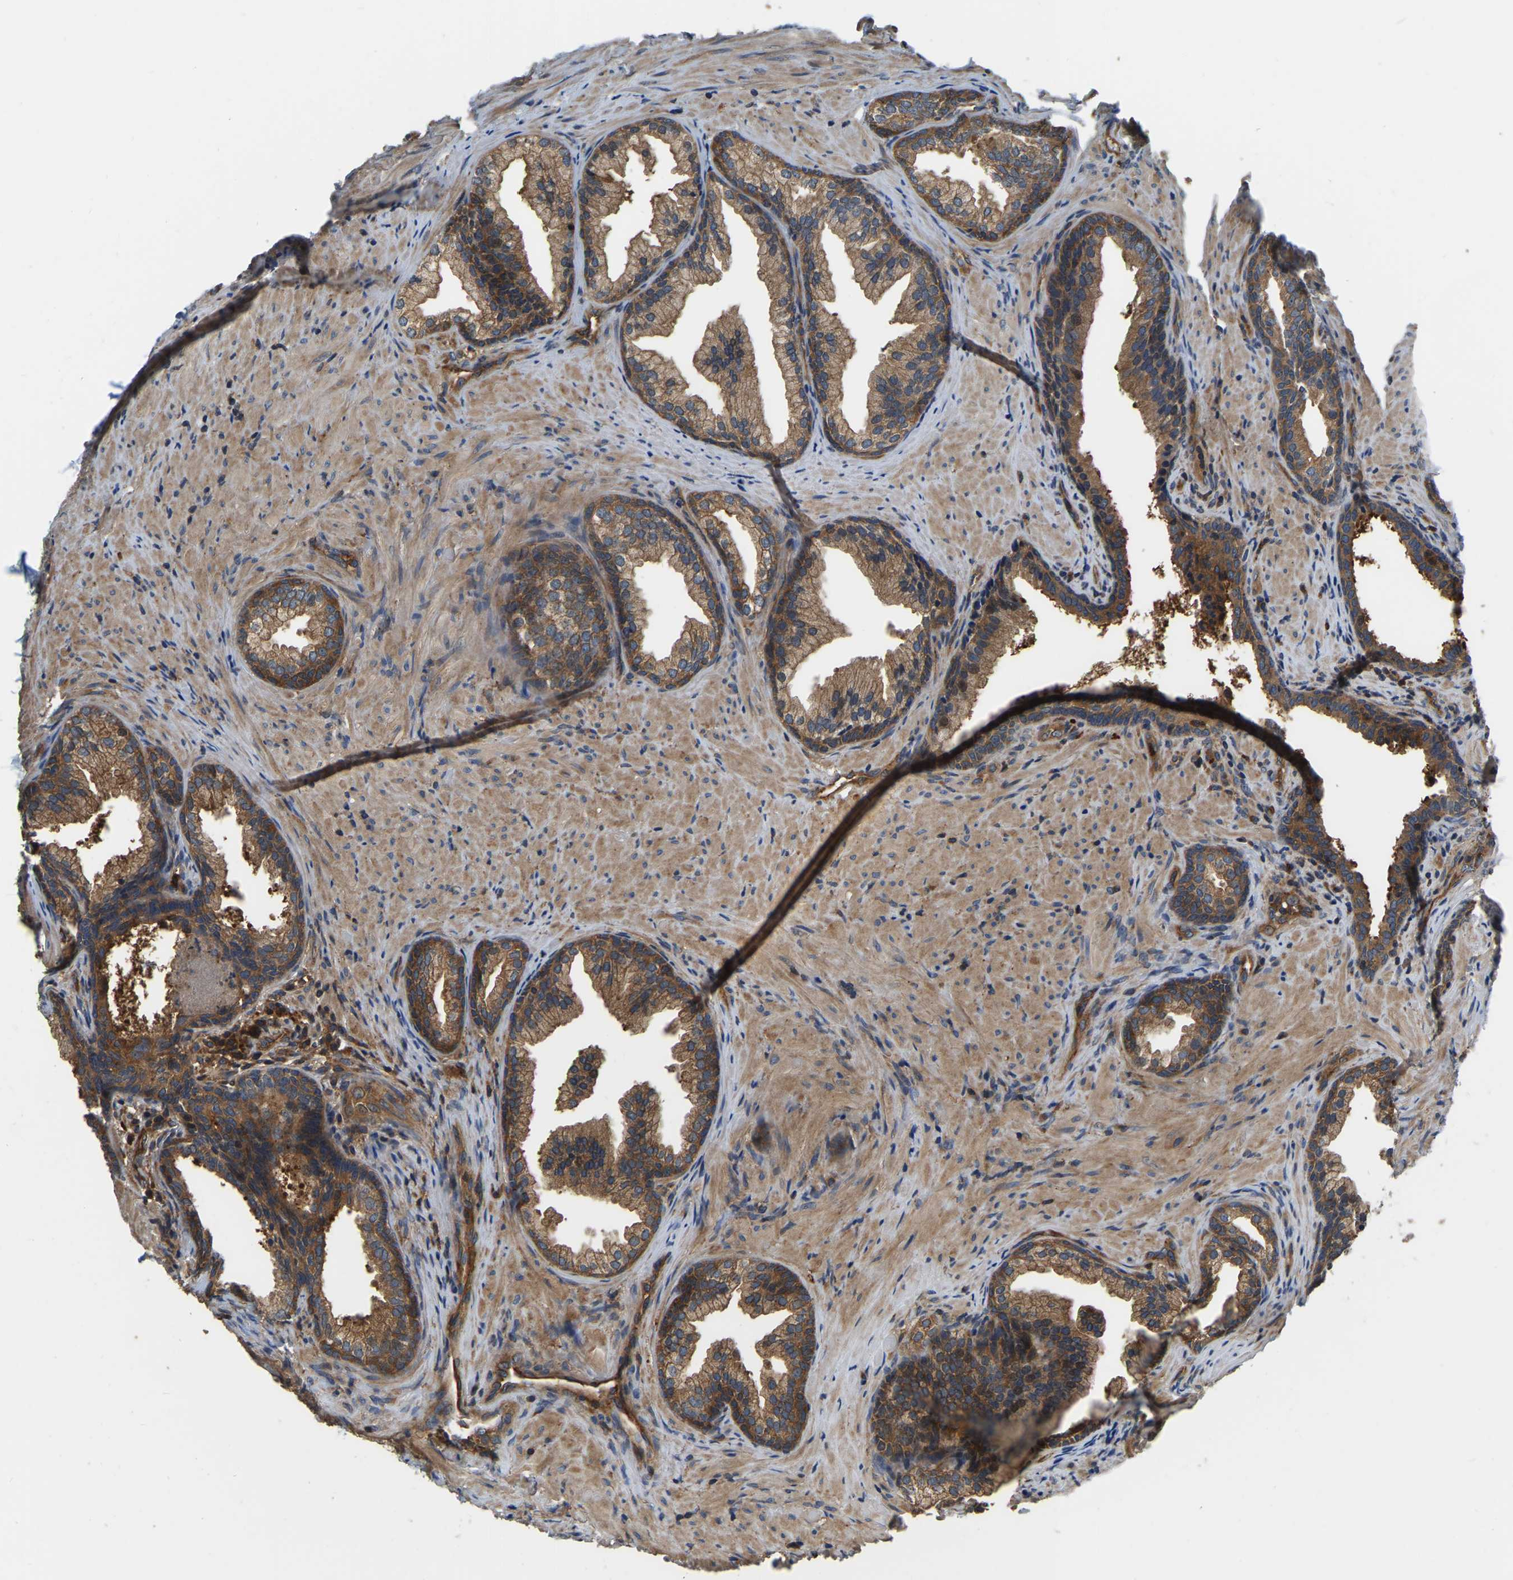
{"staining": {"intensity": "strong", "quantity": ">75%", "location": "cytoplasmic/membranous"}, "tissue": "prostate", "cell_type": "Glandular cells", "image_type": "normal", "snomed": [{"axis": "morphology", "description": "Normal tissue, NOS"}, {"axis": "topography", "description": "Prostate"}], "caption": "An IHC micrograph of unremarkable tissue is shown. Protein staining in brown shows strong cytoplasmic/membranous positivity in prostate within glandular cells.", "gene": "GARS1", "patient": {"sex": "male", "age": 76}}